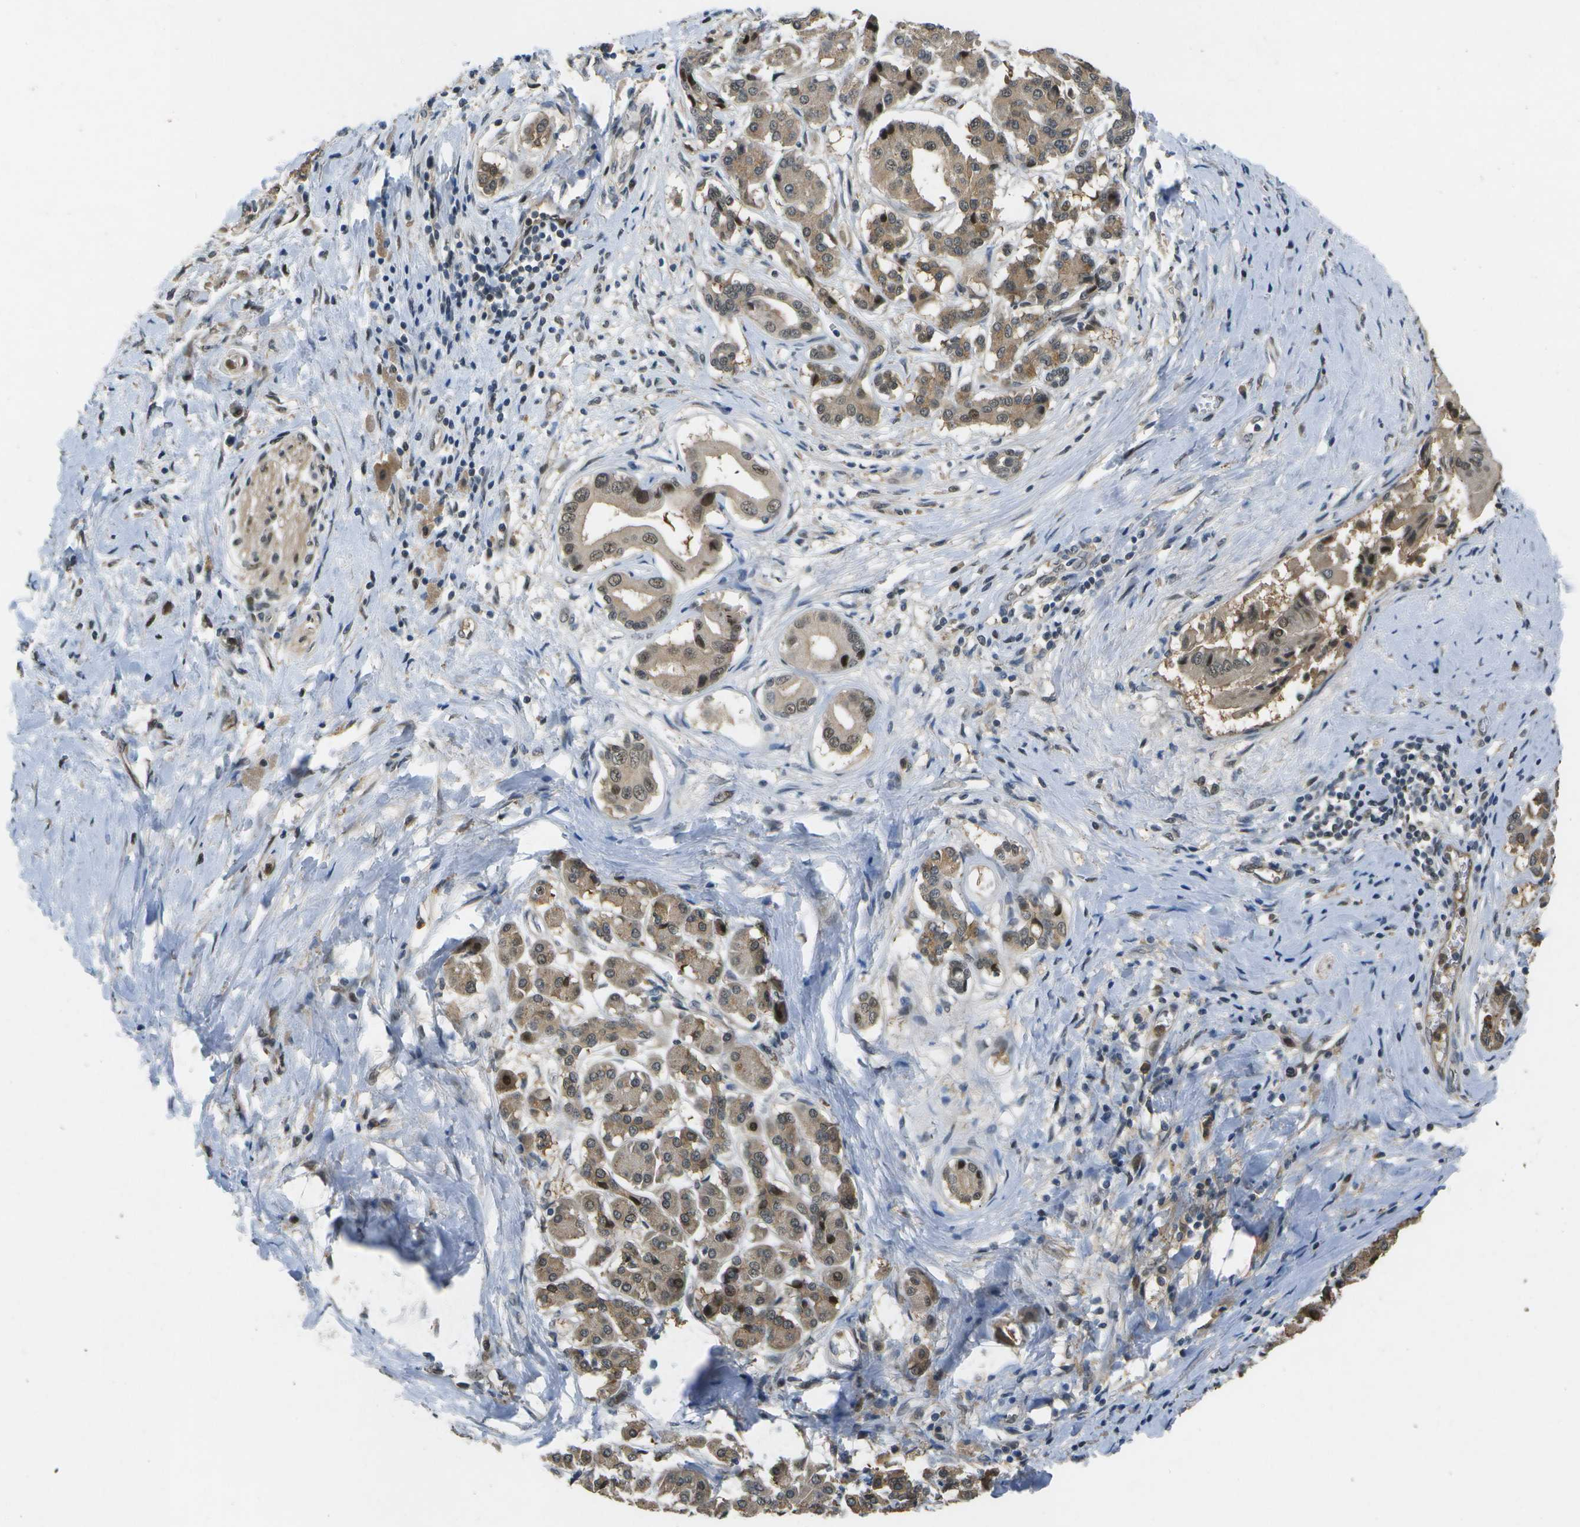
{"staining": {"intensity": "weak", "quantity": ">75%", "location": "cytoplasmic/membranous,nuclear"}, "tissue": "pancreatic cancer", "cell_type": "Tumor cells", "image_type": "cancer", "snomed": [{"axis": "morphology", "description": "Adenocarcinoma, NOS"}, {"axis": "topography", "description": "Pancreas"}], "caption": "IHC staining of pancreatic cancer (adenocarcinoma), which displays low levels of weak cytoplasmic/membranous and nuclear expression in approximately >75% of tumor cells indicating weak cytoplasmic/membranous and nuclear protein positivity. The staining was performed using DAB (brown) for protein detection and nuclei were counterstained in hematoxylin (blue).", "gene": "GANC", "patient": {"sex": "male", "age": 55}}